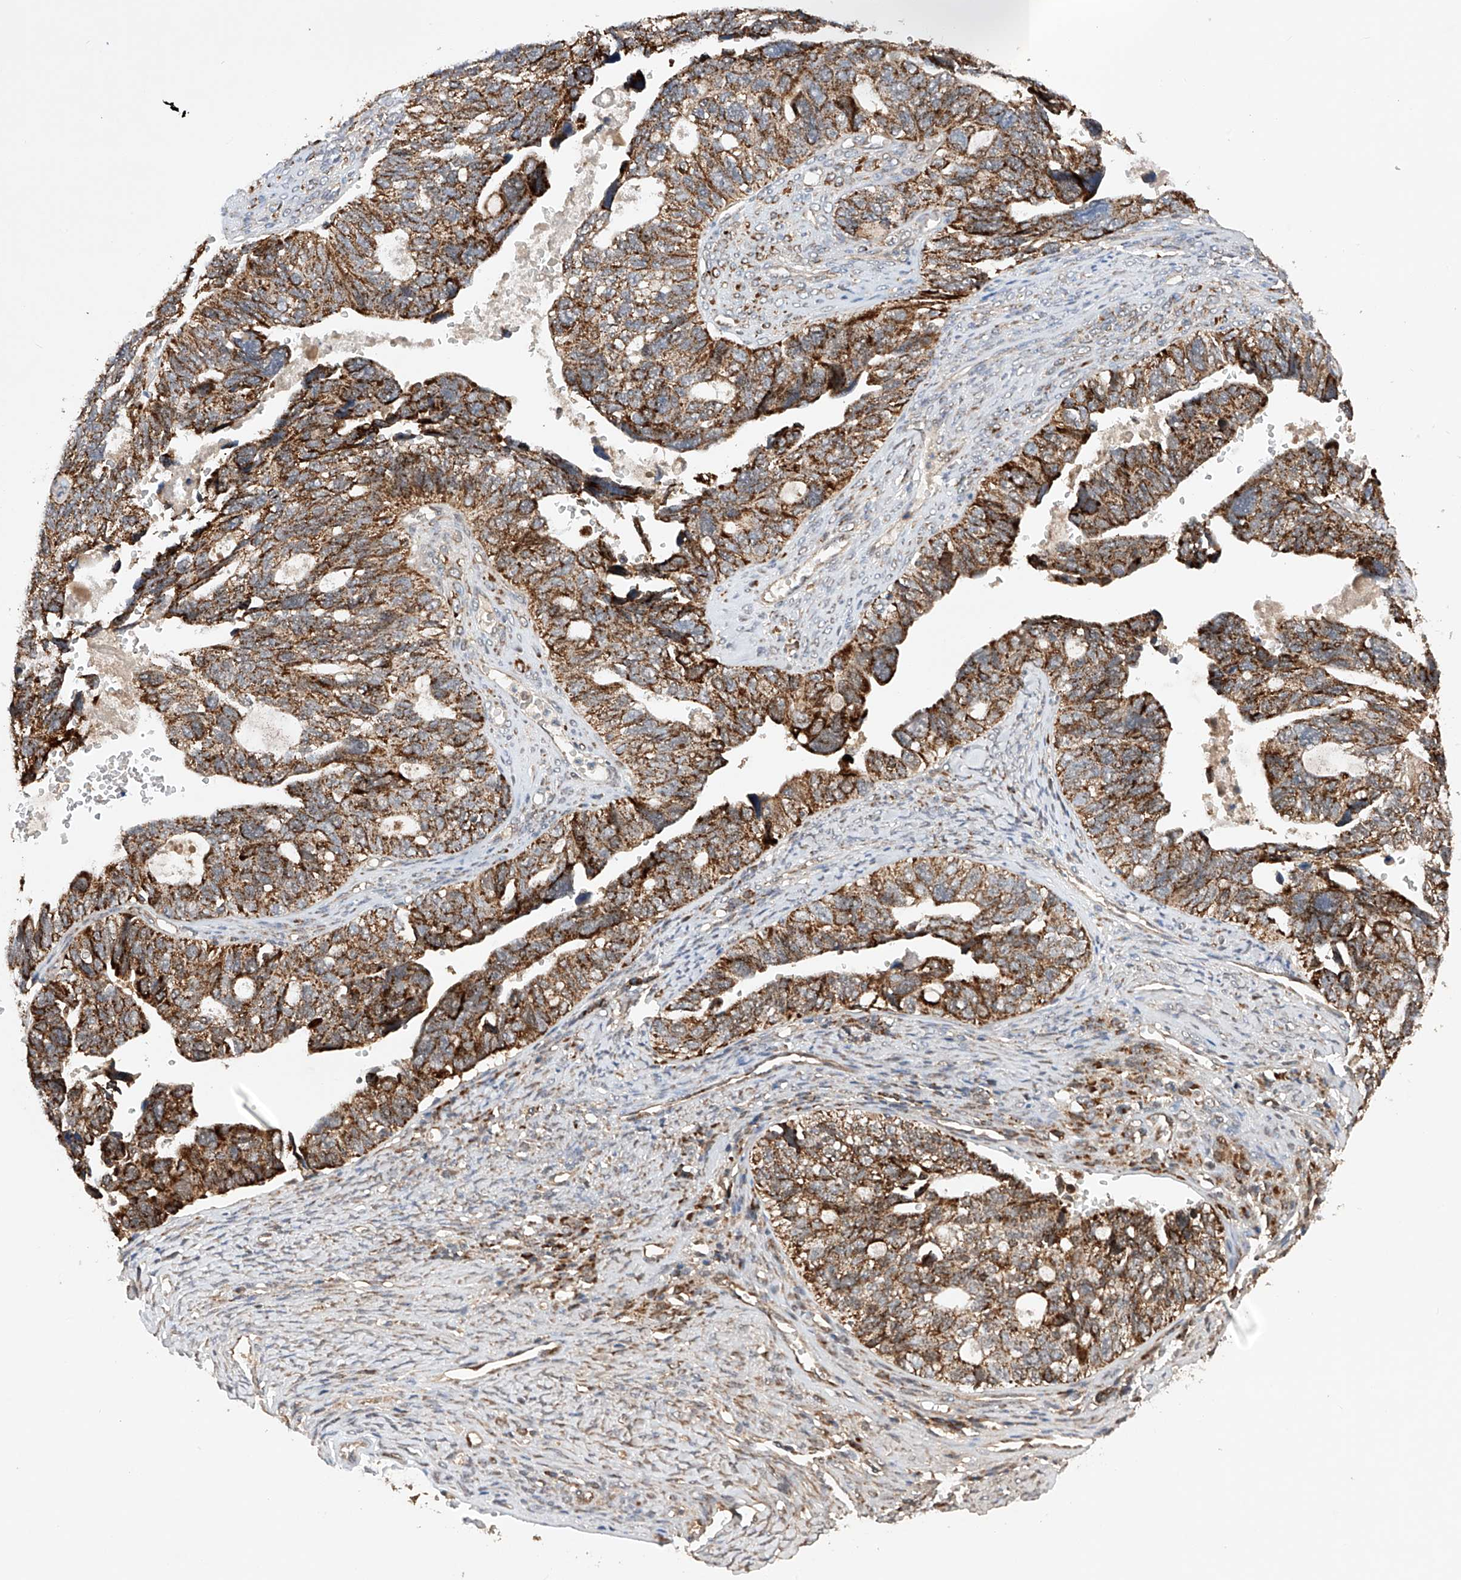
{"staining": {"intensity": "strong", "quantity": ">75%", "location": "cytoplasmic/membranous"}, "tissue": "ovarian cancer", "cell_type": "Tumor cells", "image_type": "cancer", "snomed": [{"axis": "morphology", "description": "Cystadenocarcinoma, serous, NOS"}, {"axis": "topography", "description": "Ovary"}], "caption": "About >75% of tumor cells in human ovarian cancer demonstrate strong cytoplasmic/membranous protein positivity as visualized by brown immunohistochemical staining.", "gene": "SDHAF4", "patient": {"sex": "female", "age": 79}}